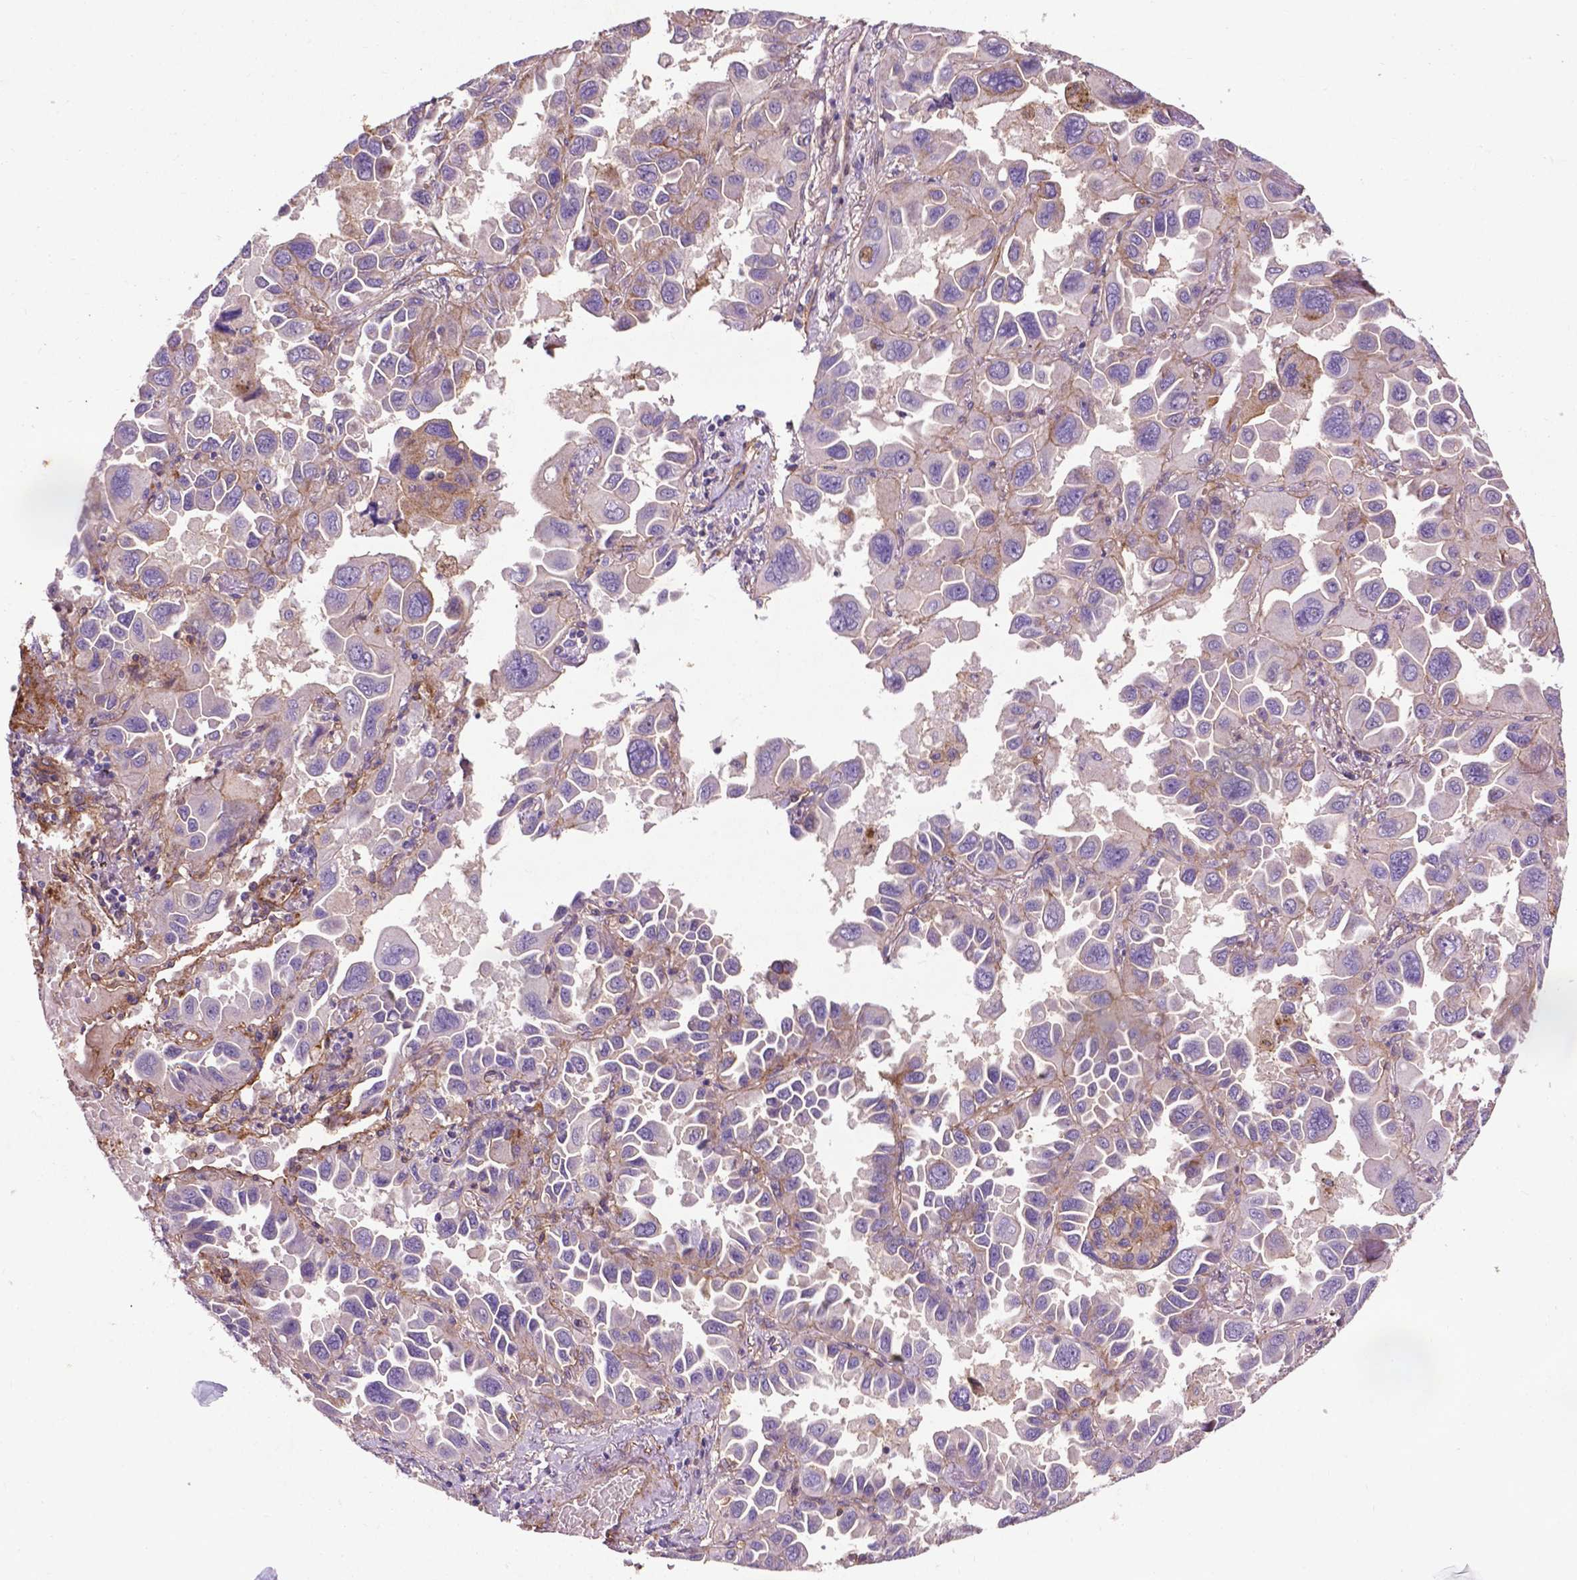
{"staining": {"intensity": "negative", "quantity": "none", "location": "none"}, "tissue": "lung cancer", "cell_type": "Tumor cells", "image_type": "cancer", "snomed": [{"axis": "morphology", "description": "Adenocarcinoma, NOS"}, {"axis": "topography", "description": "Lung"}], "caption": "This is a micrograph of immunohistochemistry staining of lung cancer (adenocarcinoma), which shows no staining in tumor cells.", "gene": "RRAS", "patient": {"sex": "male", "age": 64}}